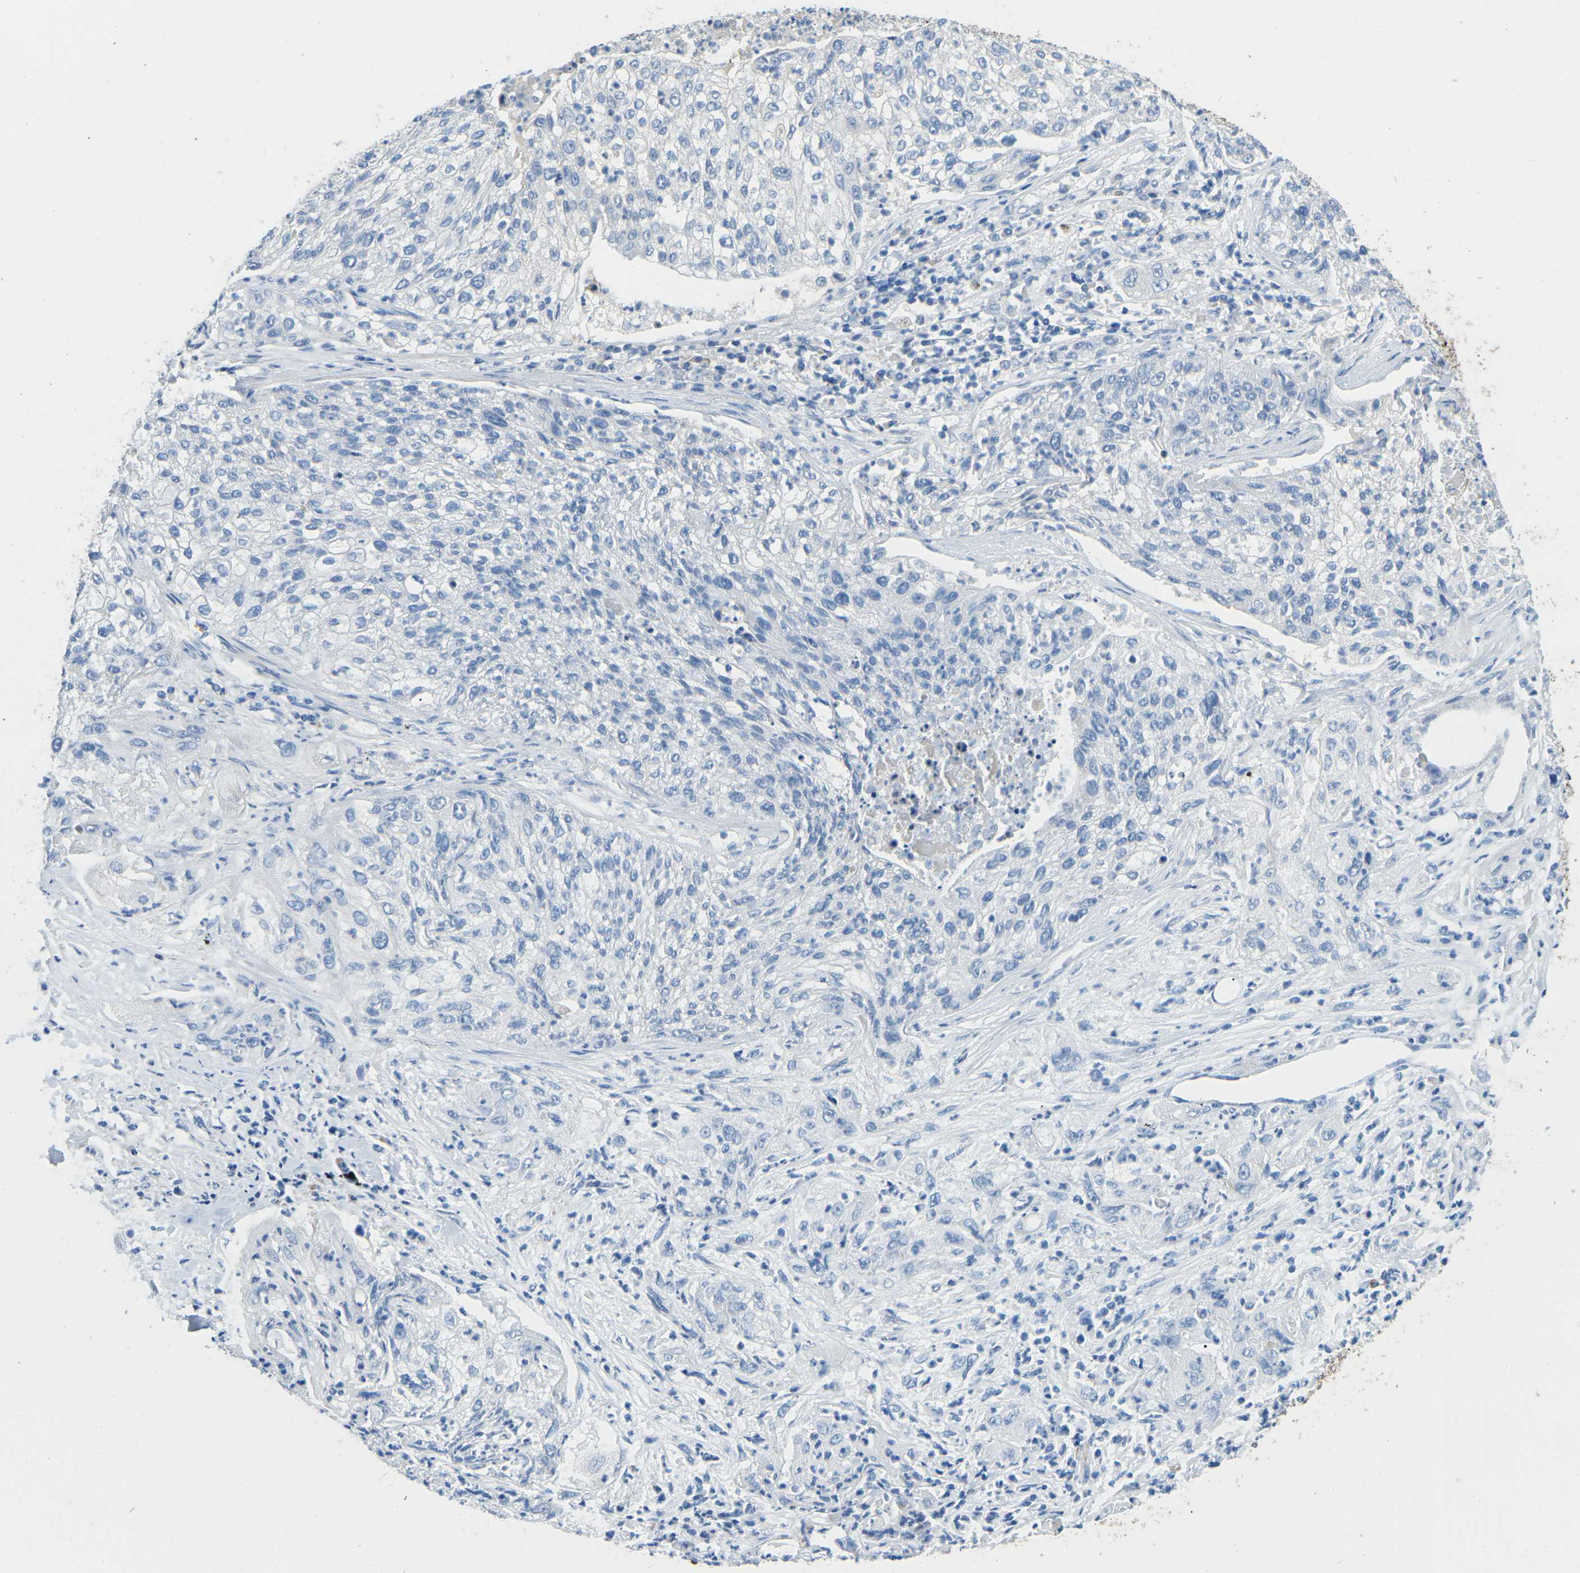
{"staining": {"intensity": "moderate", "quantity": ">75%", "location": "cytoplasmic/membranous"}, "tissue": "lung cancer", "cell_type": "Tumor cells", "image_type": "cancer", "snomed": [{"axis": "morphology", "description": "Inflammation, NOS"}, {"axis": "morphology", "description": "Squamous cell carcinoma, NOS"}, {"axis": "topography", "description": "Lymph node"}, {"axis": "topography", "description": "Soft tissue"}, {"axis": "topography", "description": "Lung"}], "caption": "This is an image of immunohistochemistry (IHC) staining of lung cancer, which shows moderate positivity in the cytoplasmic/membranous of tumor cells.", "gene": "PIEZO2", "patient": {"sex": "male", "age": 66}}